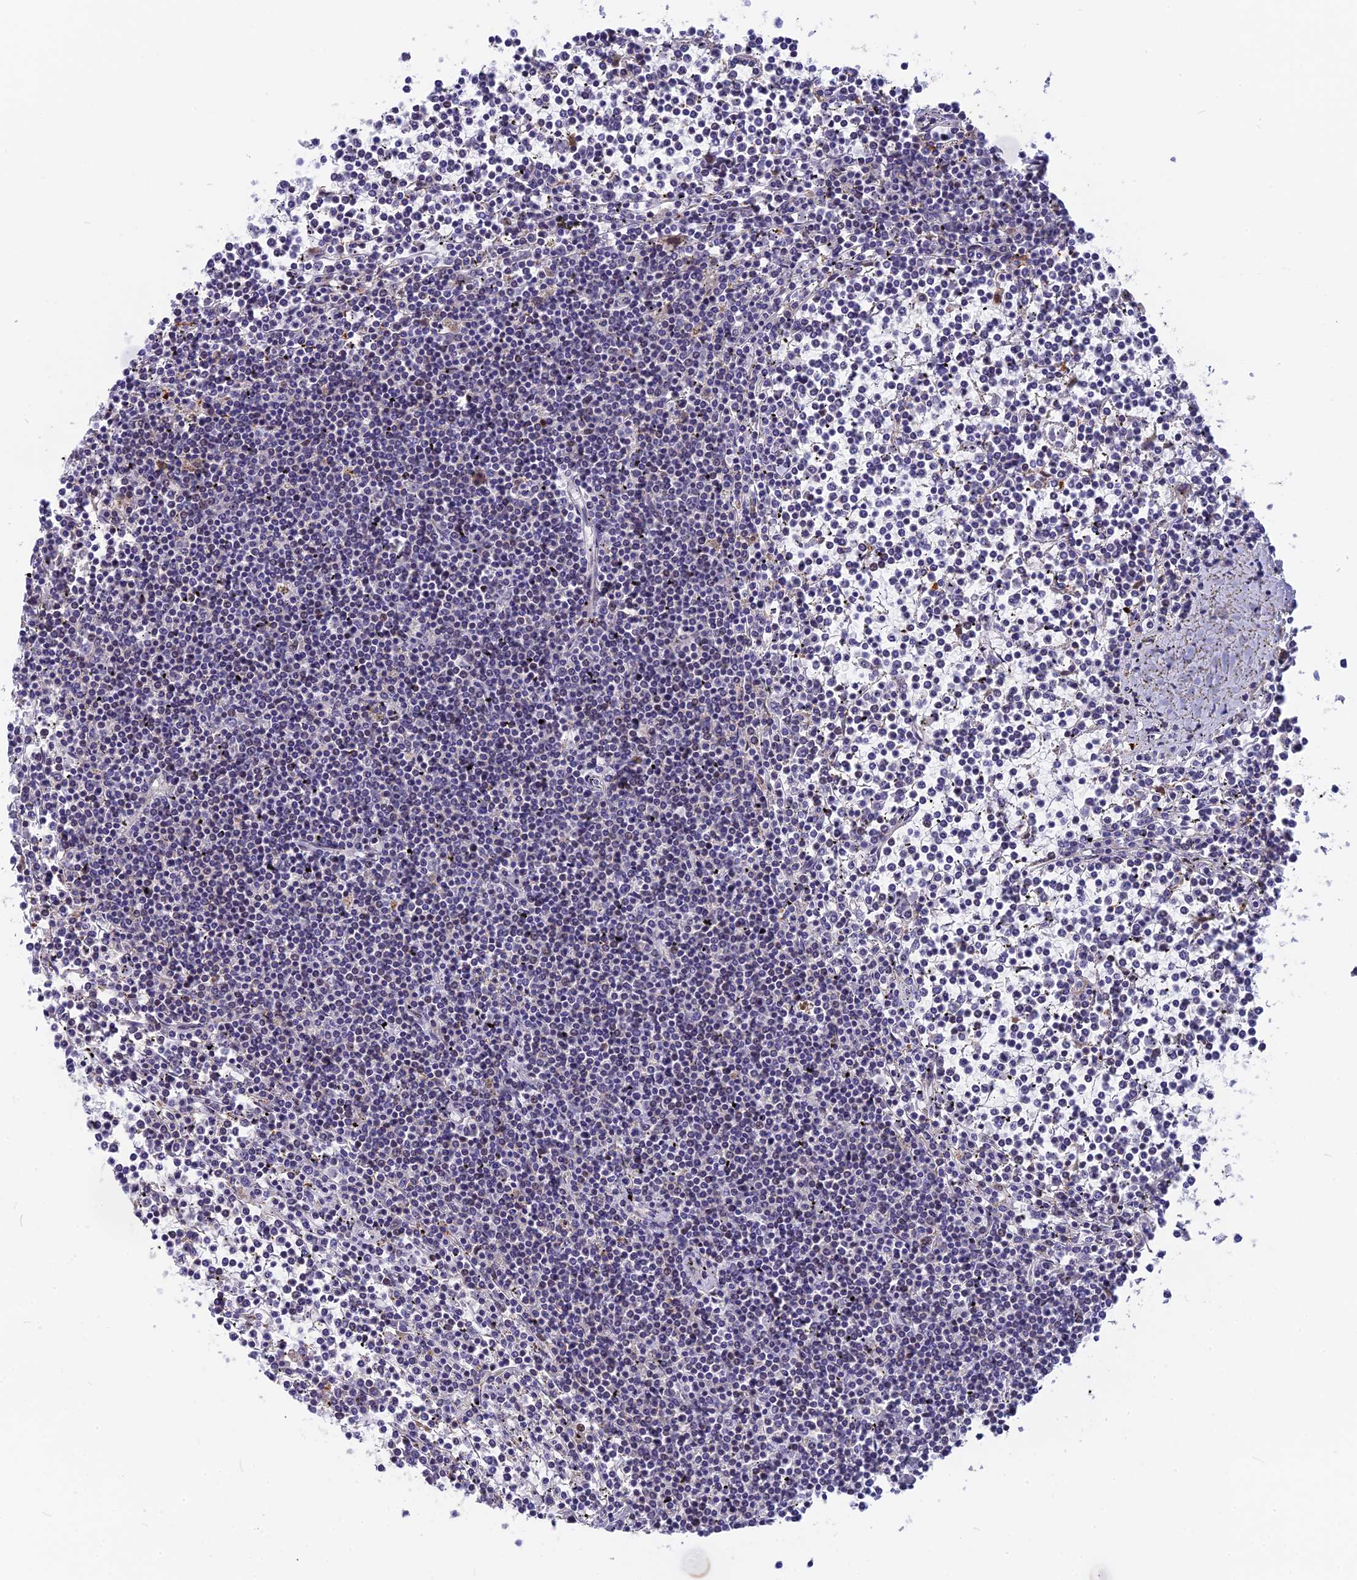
{"staining": {"intensity": "negative", "quantity": "none", "location": "none"}, "tissue": "lymphoma", "cell_type": "Tumor cells", "image_type": "cancer", "snomed": [{"axis": "morphology", "description": "Malignant lymphoma, non-Hodgkin's type, Low grade"}, {"axis": "topography", "description": "Spleen"}], "caption": "A histopathology image of human lymphoma is negative for staining in tumor cells. Brightfield microscopy of IHC stained with DAB (3,3'-diaminobenzidine) (brown) and hematoxylin (blue), captured at high magnification.", "gene": "CMC1", "patient": {"sex": "female", "age": 19}}